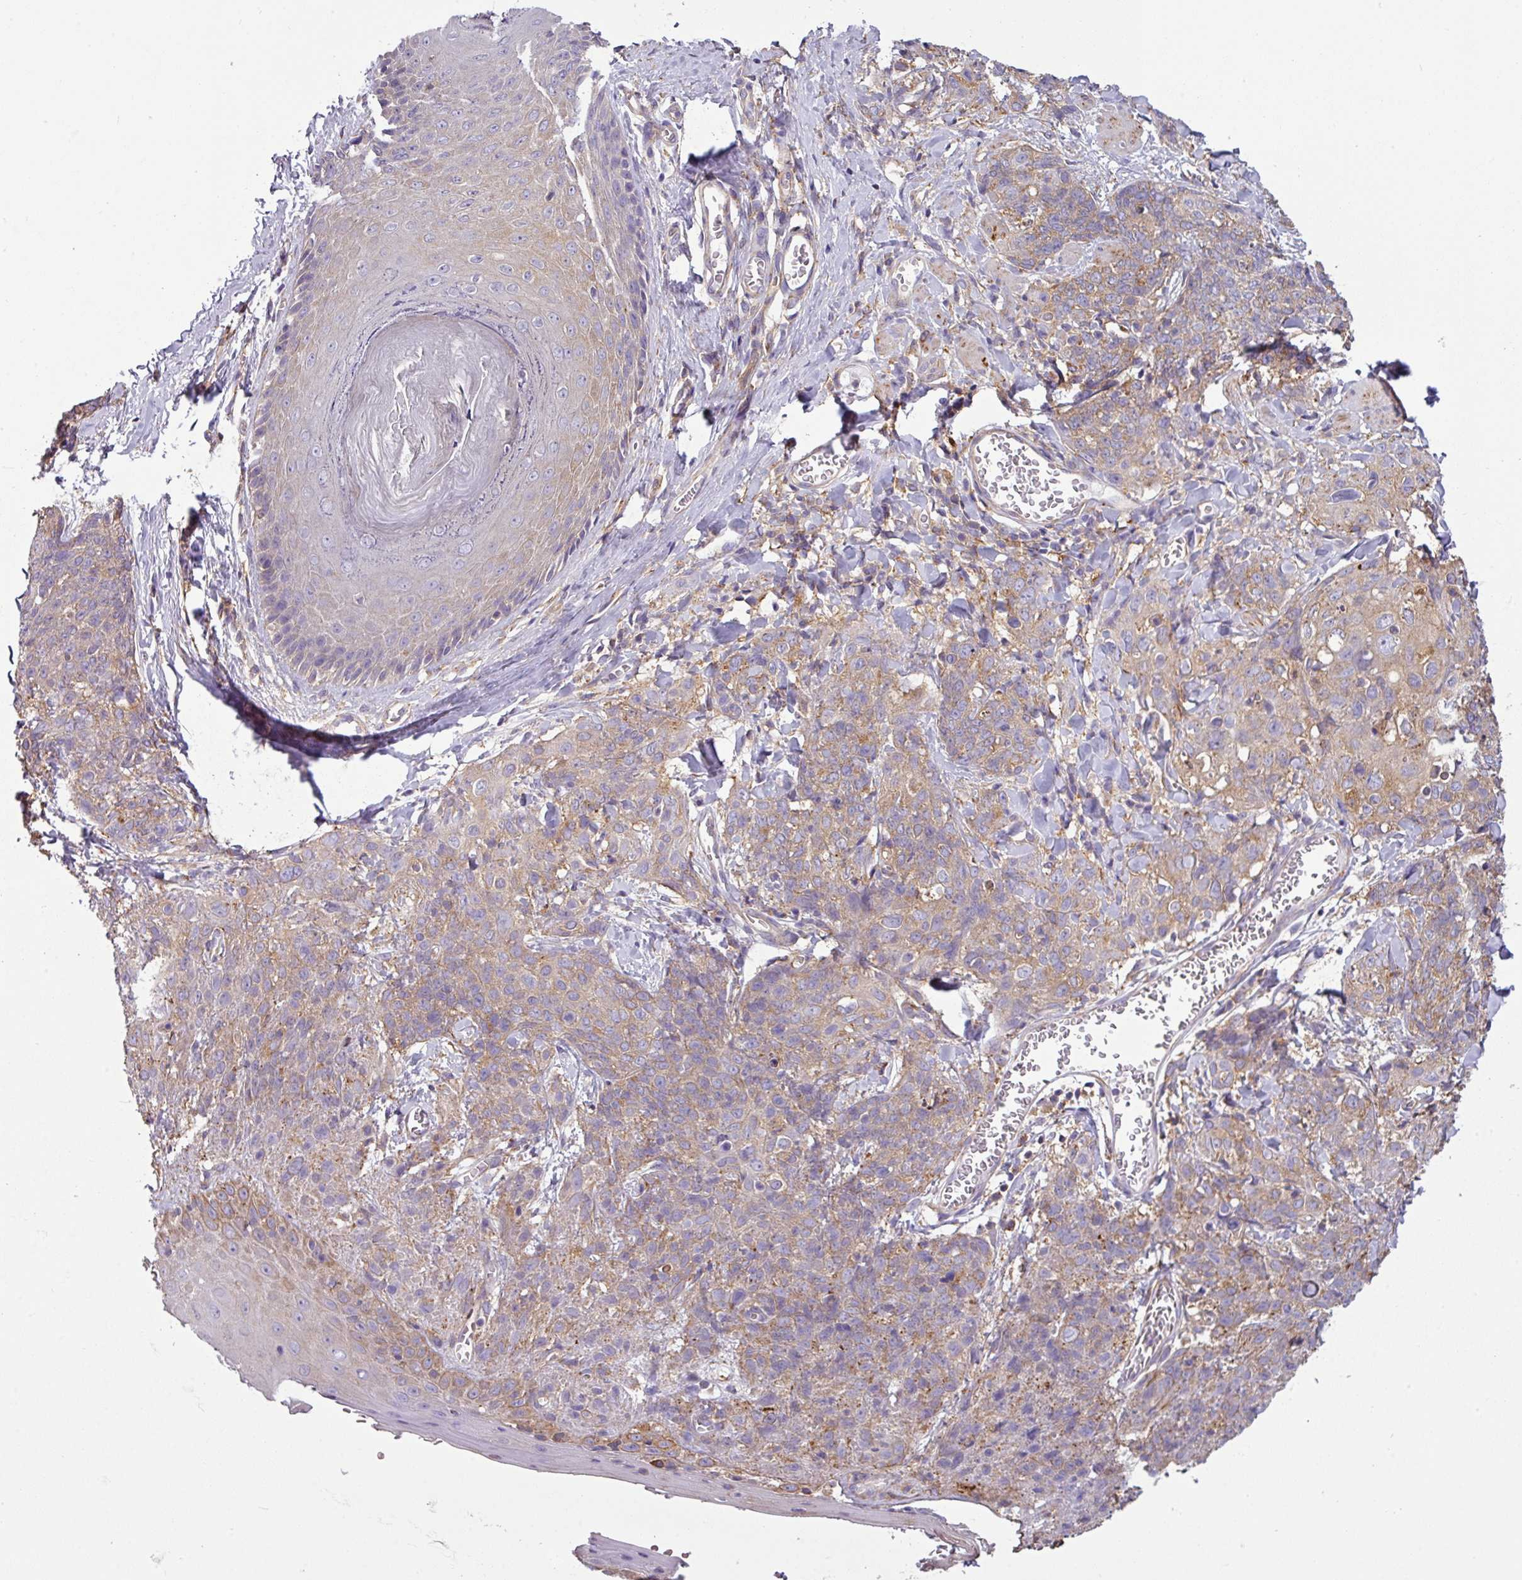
{"staining": {"intensity": "weak", "quantity": "25%-75%", "location": "cytoplasmic/membranous"}, "tissue": "skin cancer", "cell_type": "Tumor cells", "image_type": "cancer", "snomed": [{"axis": "morphology", "description": "Squamous cell carcinoma, NOS"}, {"axis": "topography", "description": "Skin"}, {"axis": "topography", "description": "Vulva"}], "caption": "There is low levels of weak cytoplasmic/membranous positivity in tumor cells of skin squamous cell carcinoma, as demonstrated by immunohistochemical staining (brown color).", "gene": "XNDC1N", "patient": {"sex": "female", "age": 85}}